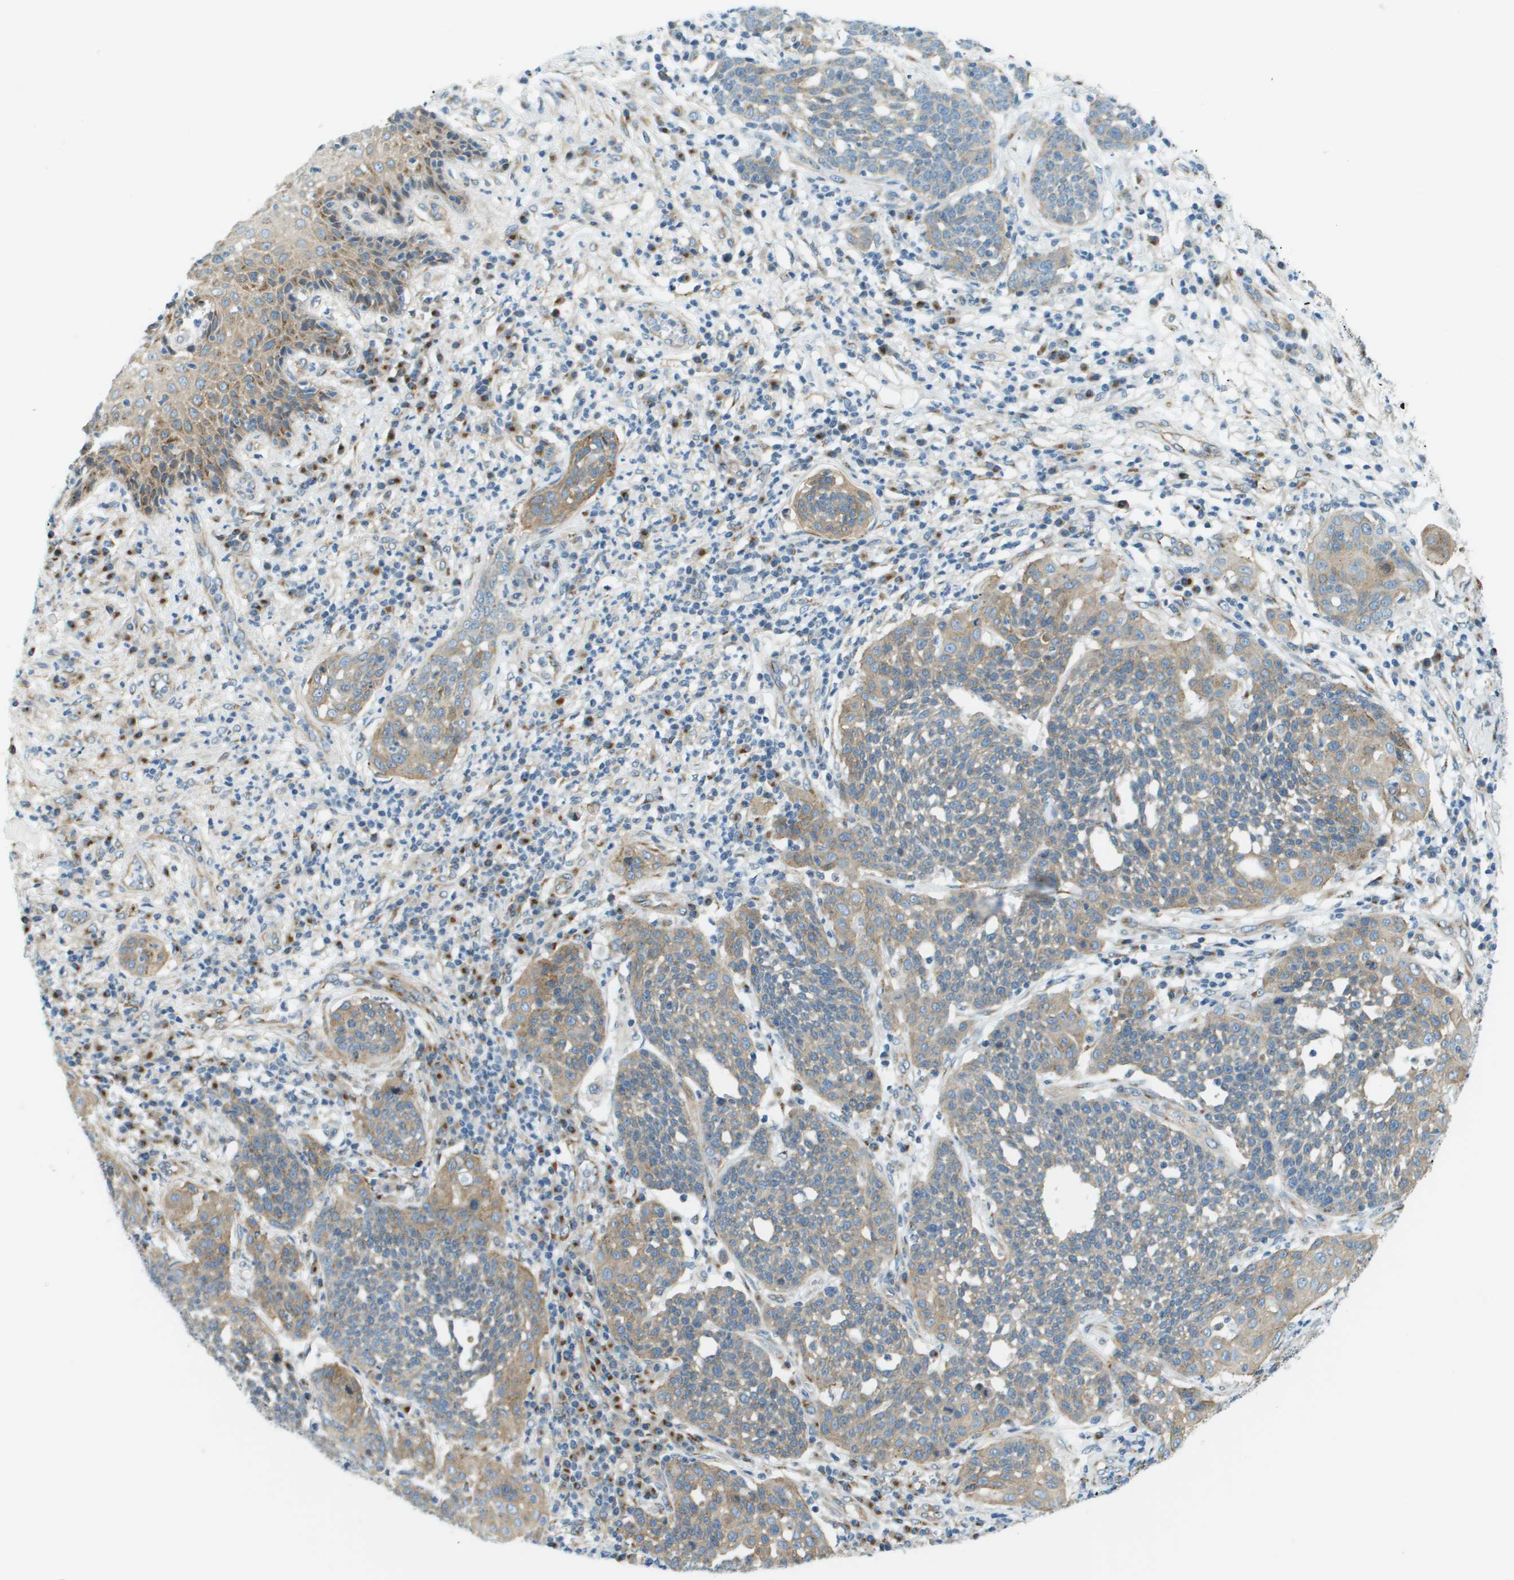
{"staining": {"intensity": "weak", "quantity": ">75%", "location": "cytoplasmic/membranous"}, "tissue": "cervical cancer", "cell_type": "Tumor cells", "image_type": "cancer", "snomed": [{"axis": "morphology", "description": "Squamous cell carcinoma, NOS"}, {"axis": "topography", "description": "Cervix"}], "caption": "Protein analysis of cervical cancer (squamous cell carcinoma) tissue reveals weak cytoplasmic/membranous staining in approximately >75% of tumor cells. Using DAB (3,3'-diaminobenzidine) (brown) and hematoxylin (blue) stains, captured at high magnification using brightfield microscopy.", "gene": "ACBD3", "patient": {"sex": "female", "age": 34}}